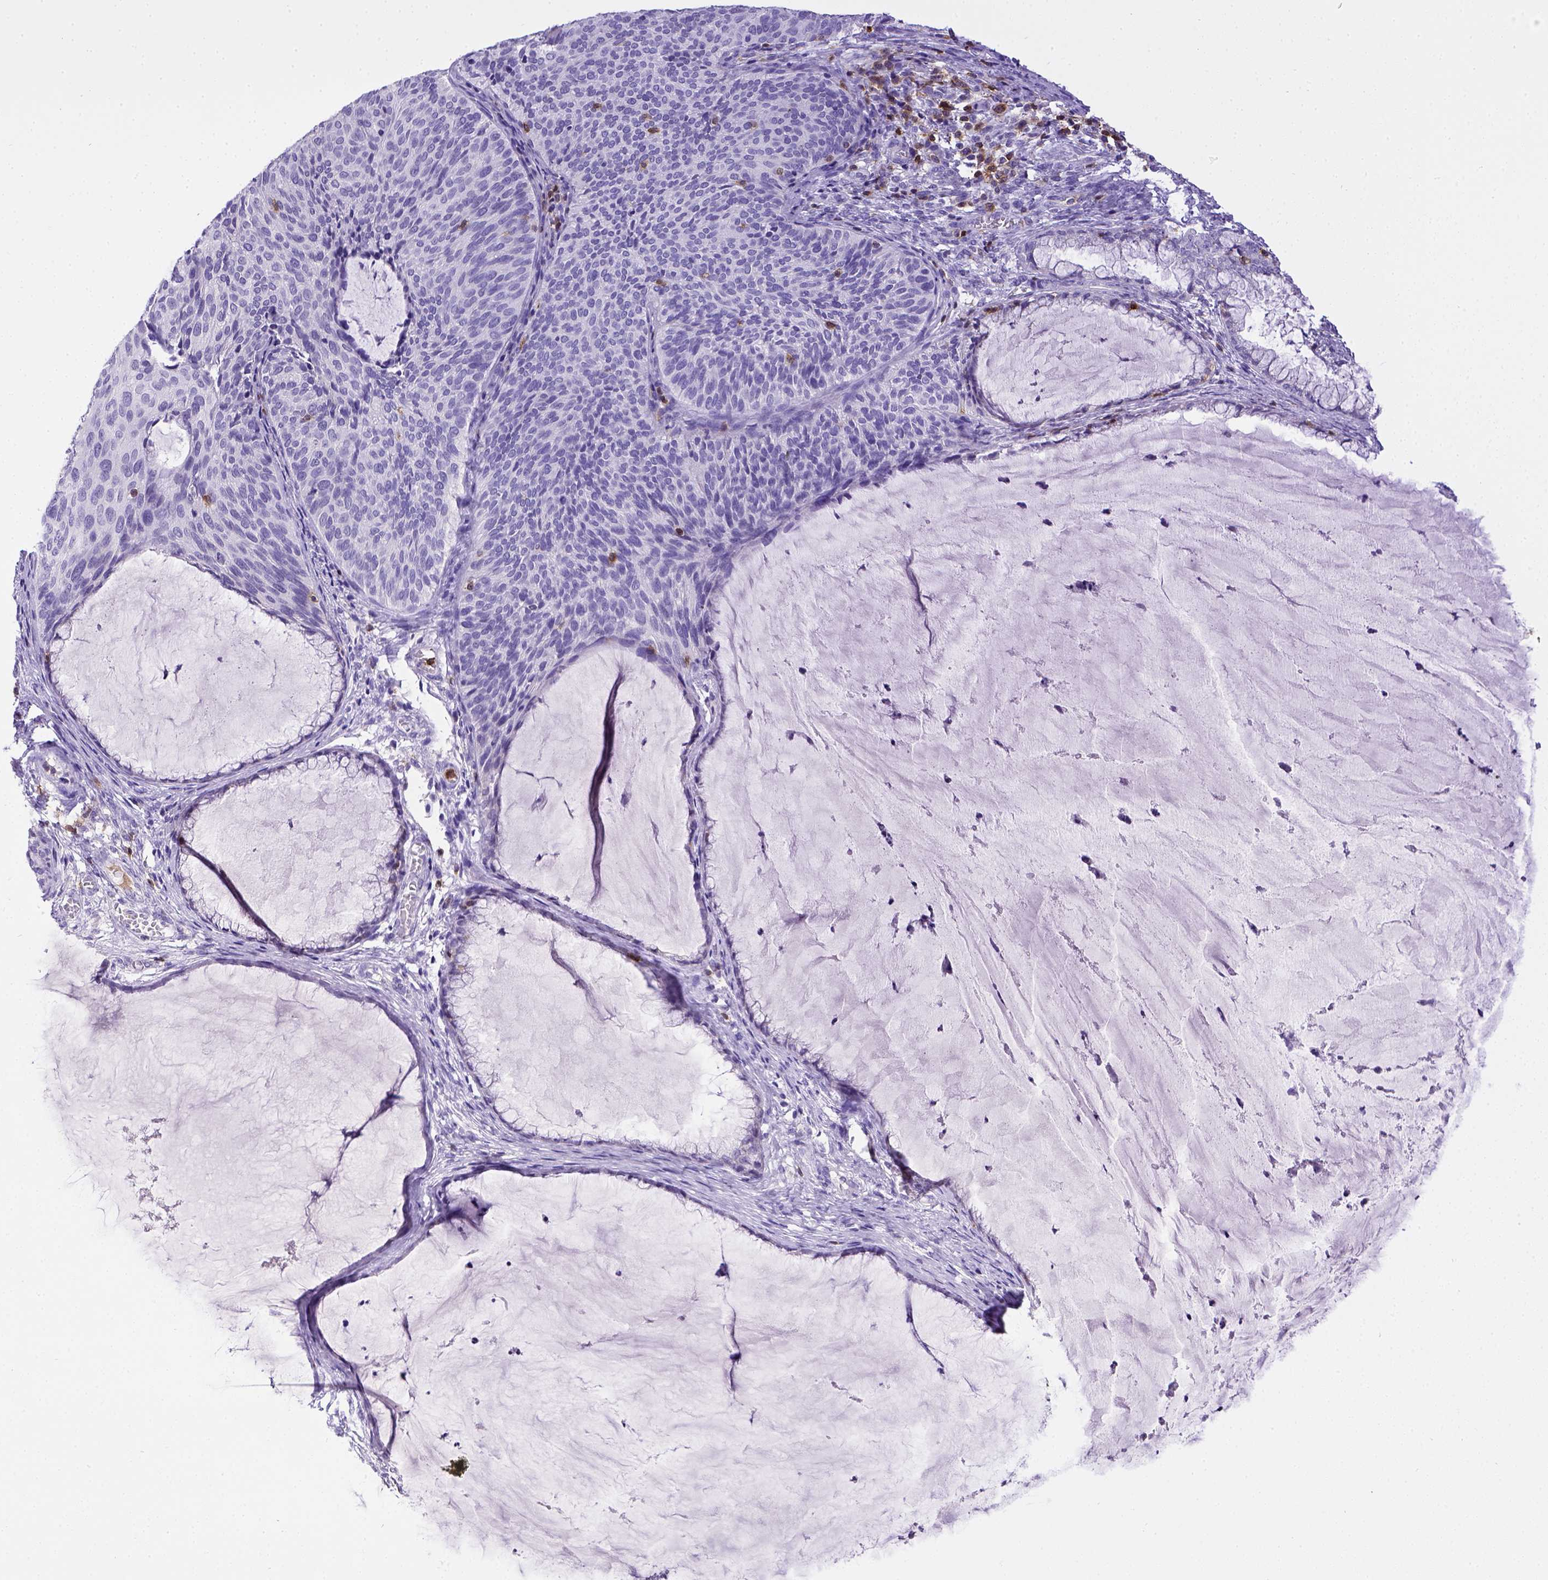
{"staining": {"intensity": "negative", "quantity": "none", "location": "none"}, "tissue": "cervical cancer", "cell_type": "Tumor cells", "image_type": "cancer", "snomed": [{"axis": "morphology", "description": "Squamous cell carcinoma, NOS"}, {"axis": "topography", "description": "Cervix"}], "caption": "Tumor cells show no significant protein staining in squamous cell carcinoma (cervical).", "gene": "CD3E", "patient": {"sex": "female", "age": 36}}